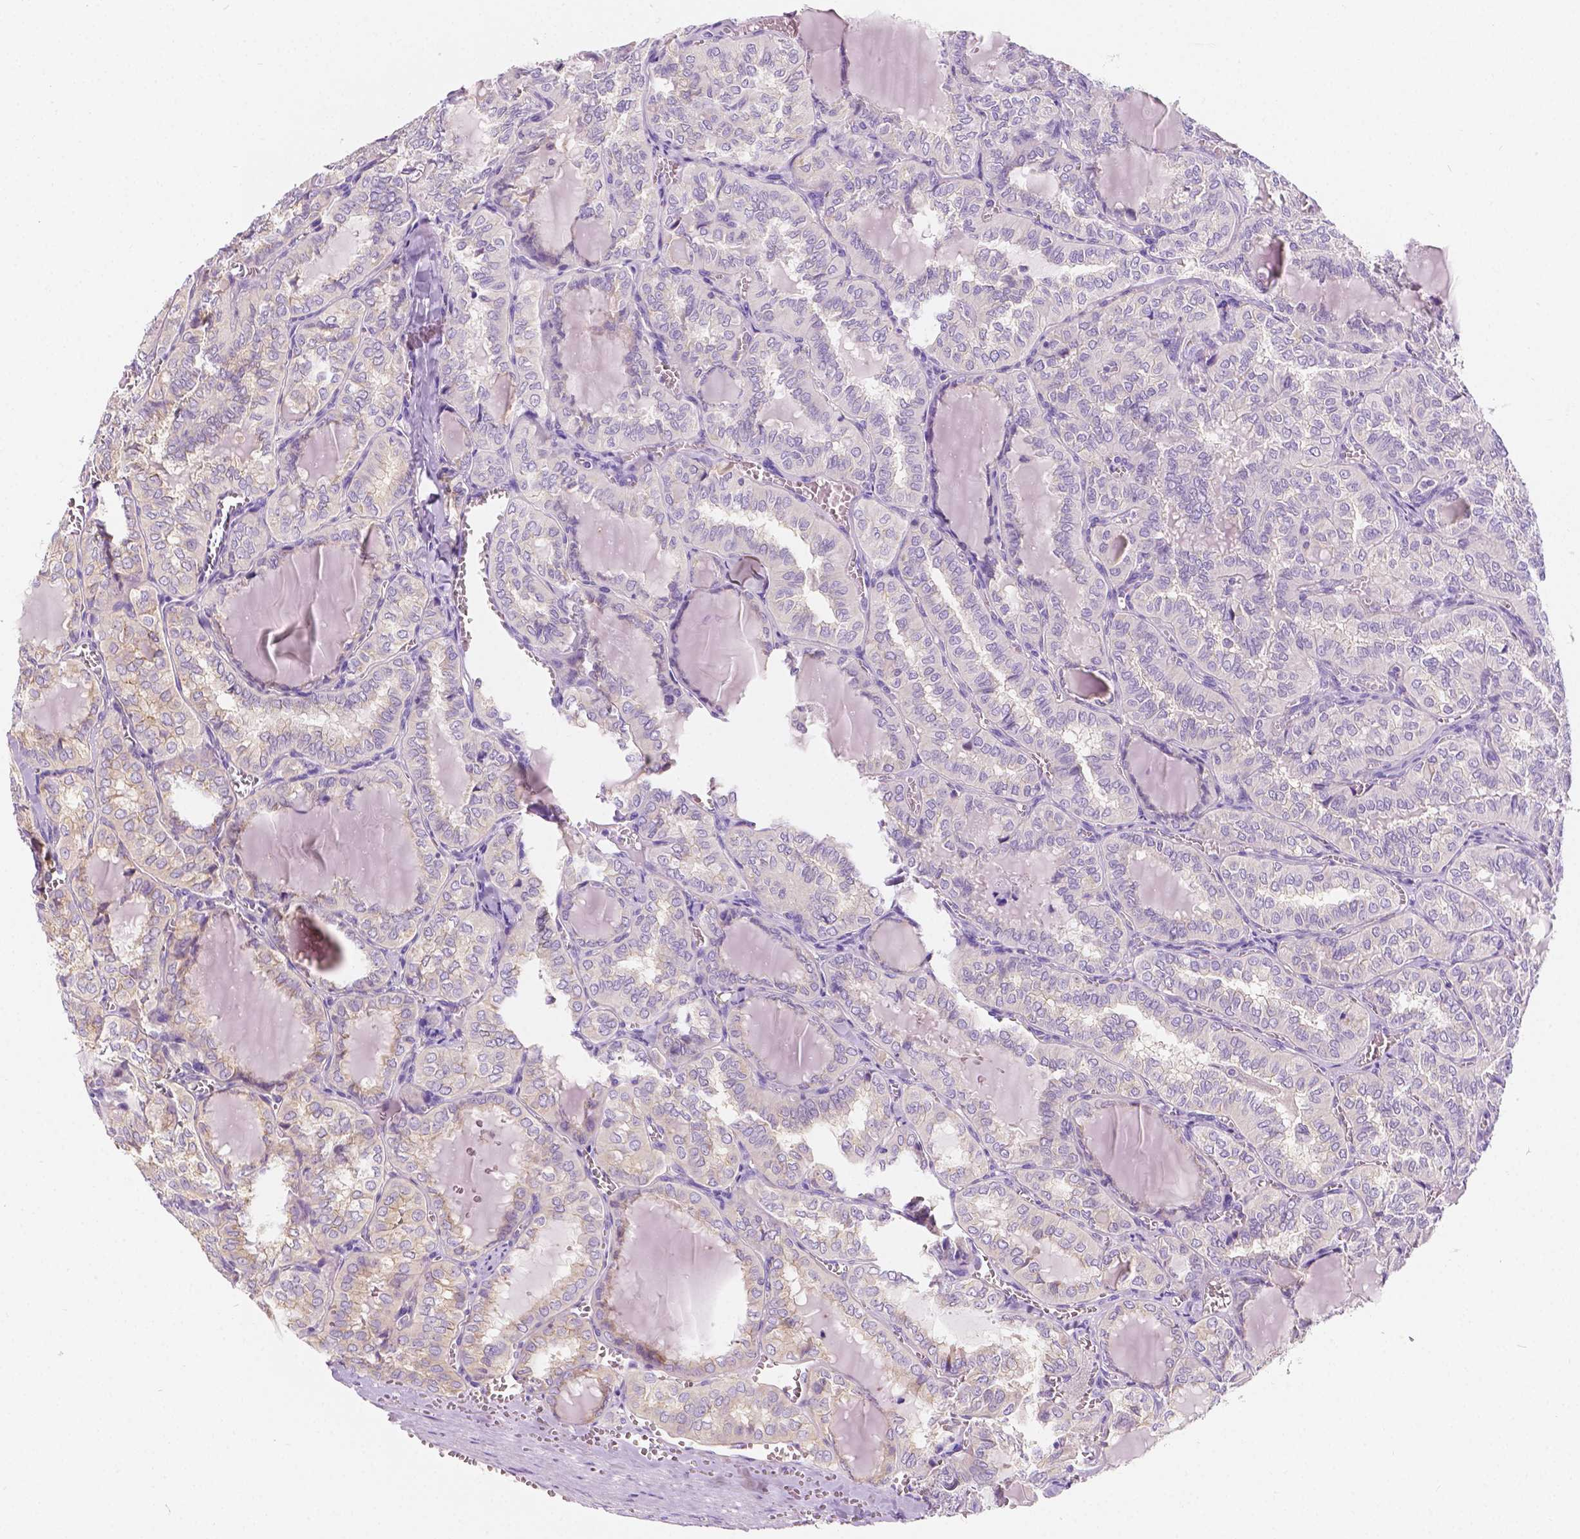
{"staining": {"intensity": "negative", "quantity": "none", "location": "none"}, "tissue": "thyroid cancer", "cell_type": "Tumor cells", "image_type": "cancer", "snomed": [{"axis": "morphology", "description": "Papillary adenocarcinoma, NOS"}, {"axis": "topography", "description": "Thyroid gland"}], "caption": "Protein analysis of thyroid papillary adenocarcinoma reveals no significant expression in tumor cells.", "gene": "SIRT2", "patient": {"sex": "female", "age": 41}}